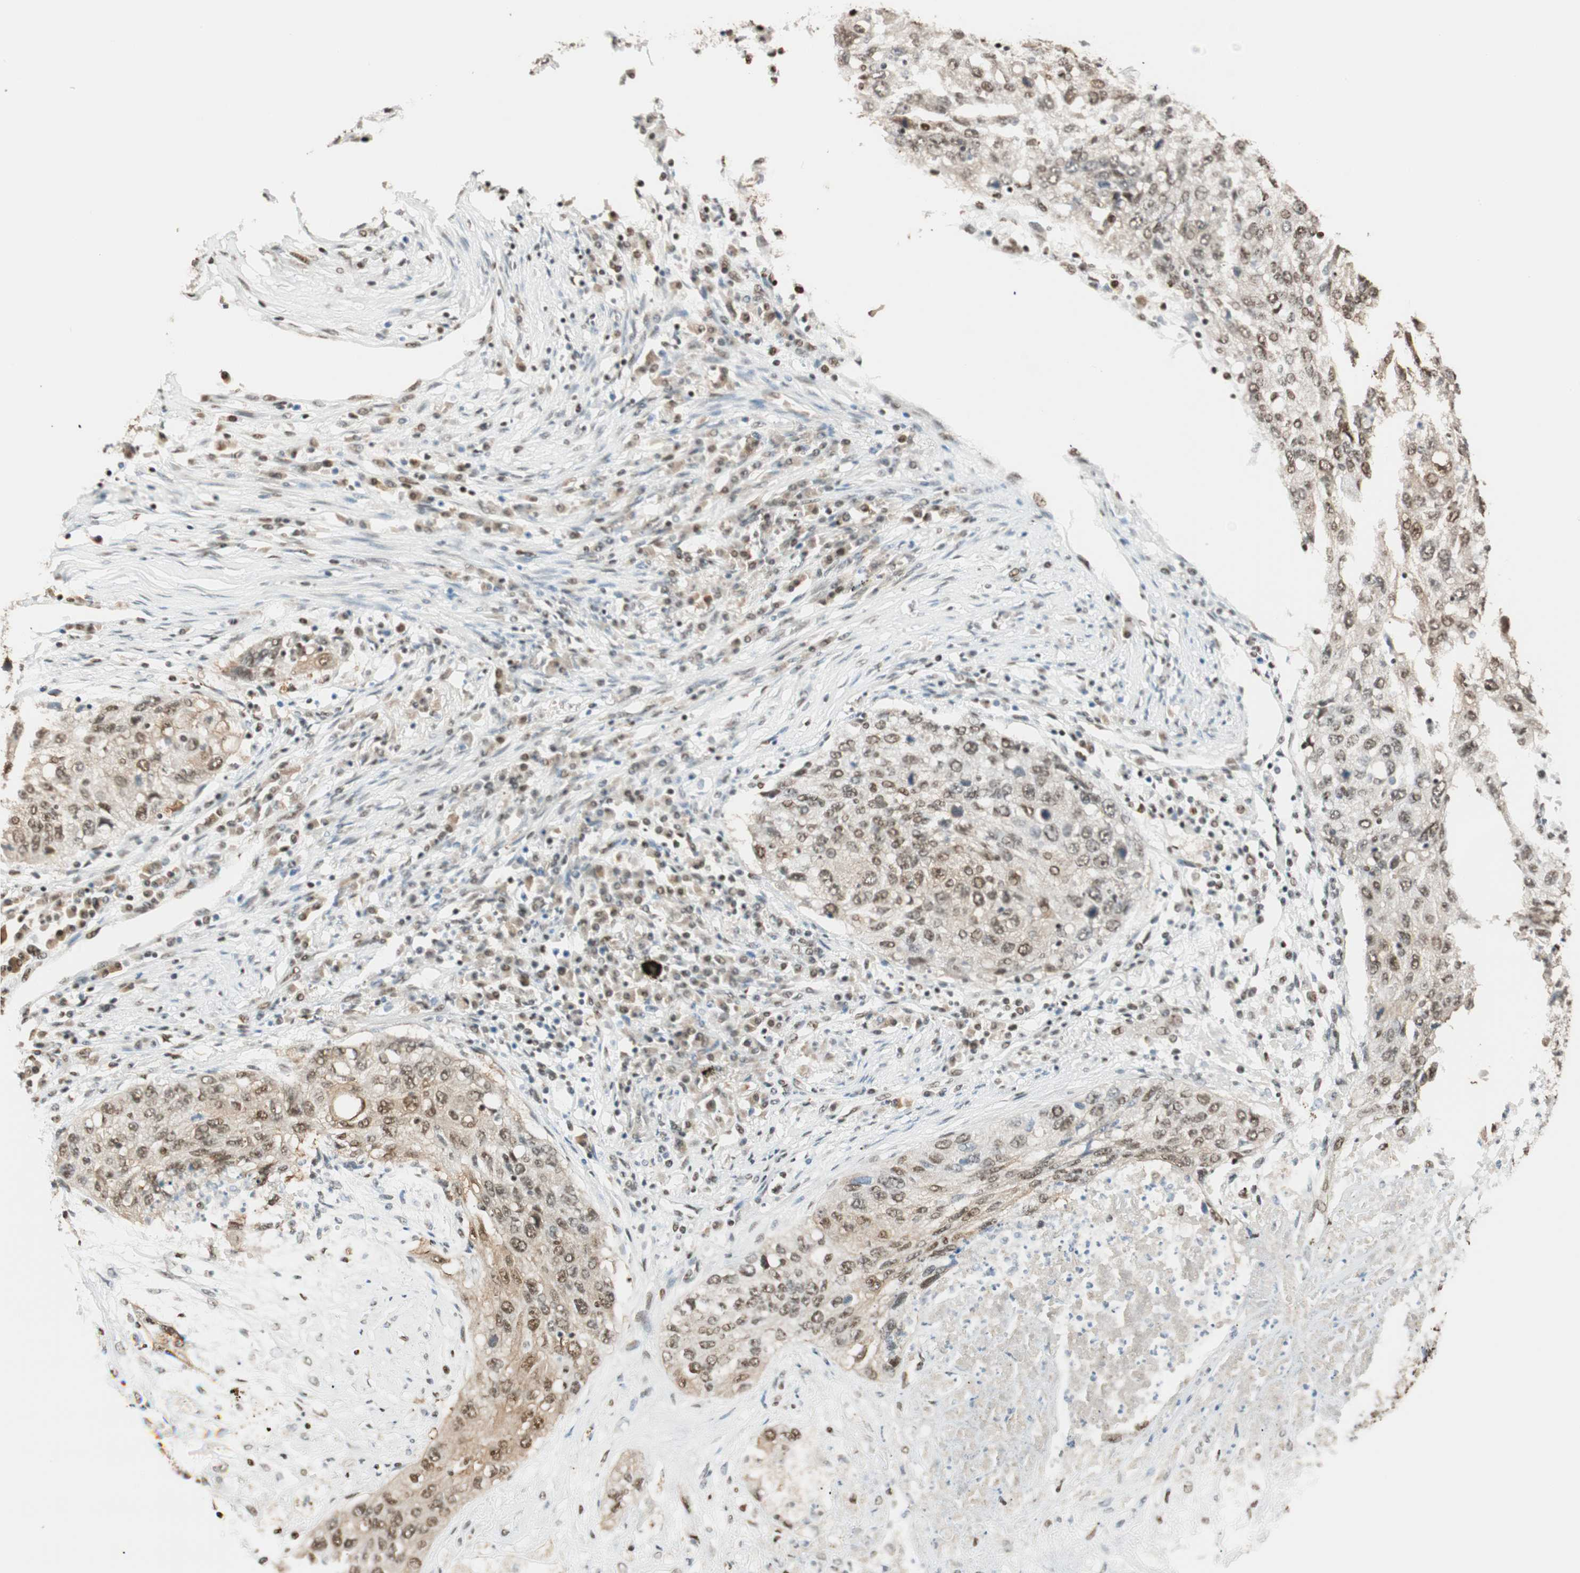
{"staining": {"intensity": "weak", "quantity": "25%-75%", "location": "cytoplasmic/membranous,nuclear"}, "tissue": "lung cancer", "cell_type": "Tumor cells", "image_type": "cancer", "snomed": [{"axis": "morphology", "description": "Squamous cell carcinoma, NOS"}, {"axis": "topography", "description": "Lung"}], "caption": "Lung cancer (squamous cell carcinoma) stained for a protein displays weak cytoplasmic/membranous and nuclear positivity in tumor cells. Nuclei are stained in blue.", "gene": "FANCG", "patient": {"sex": "female", "age": 63}}